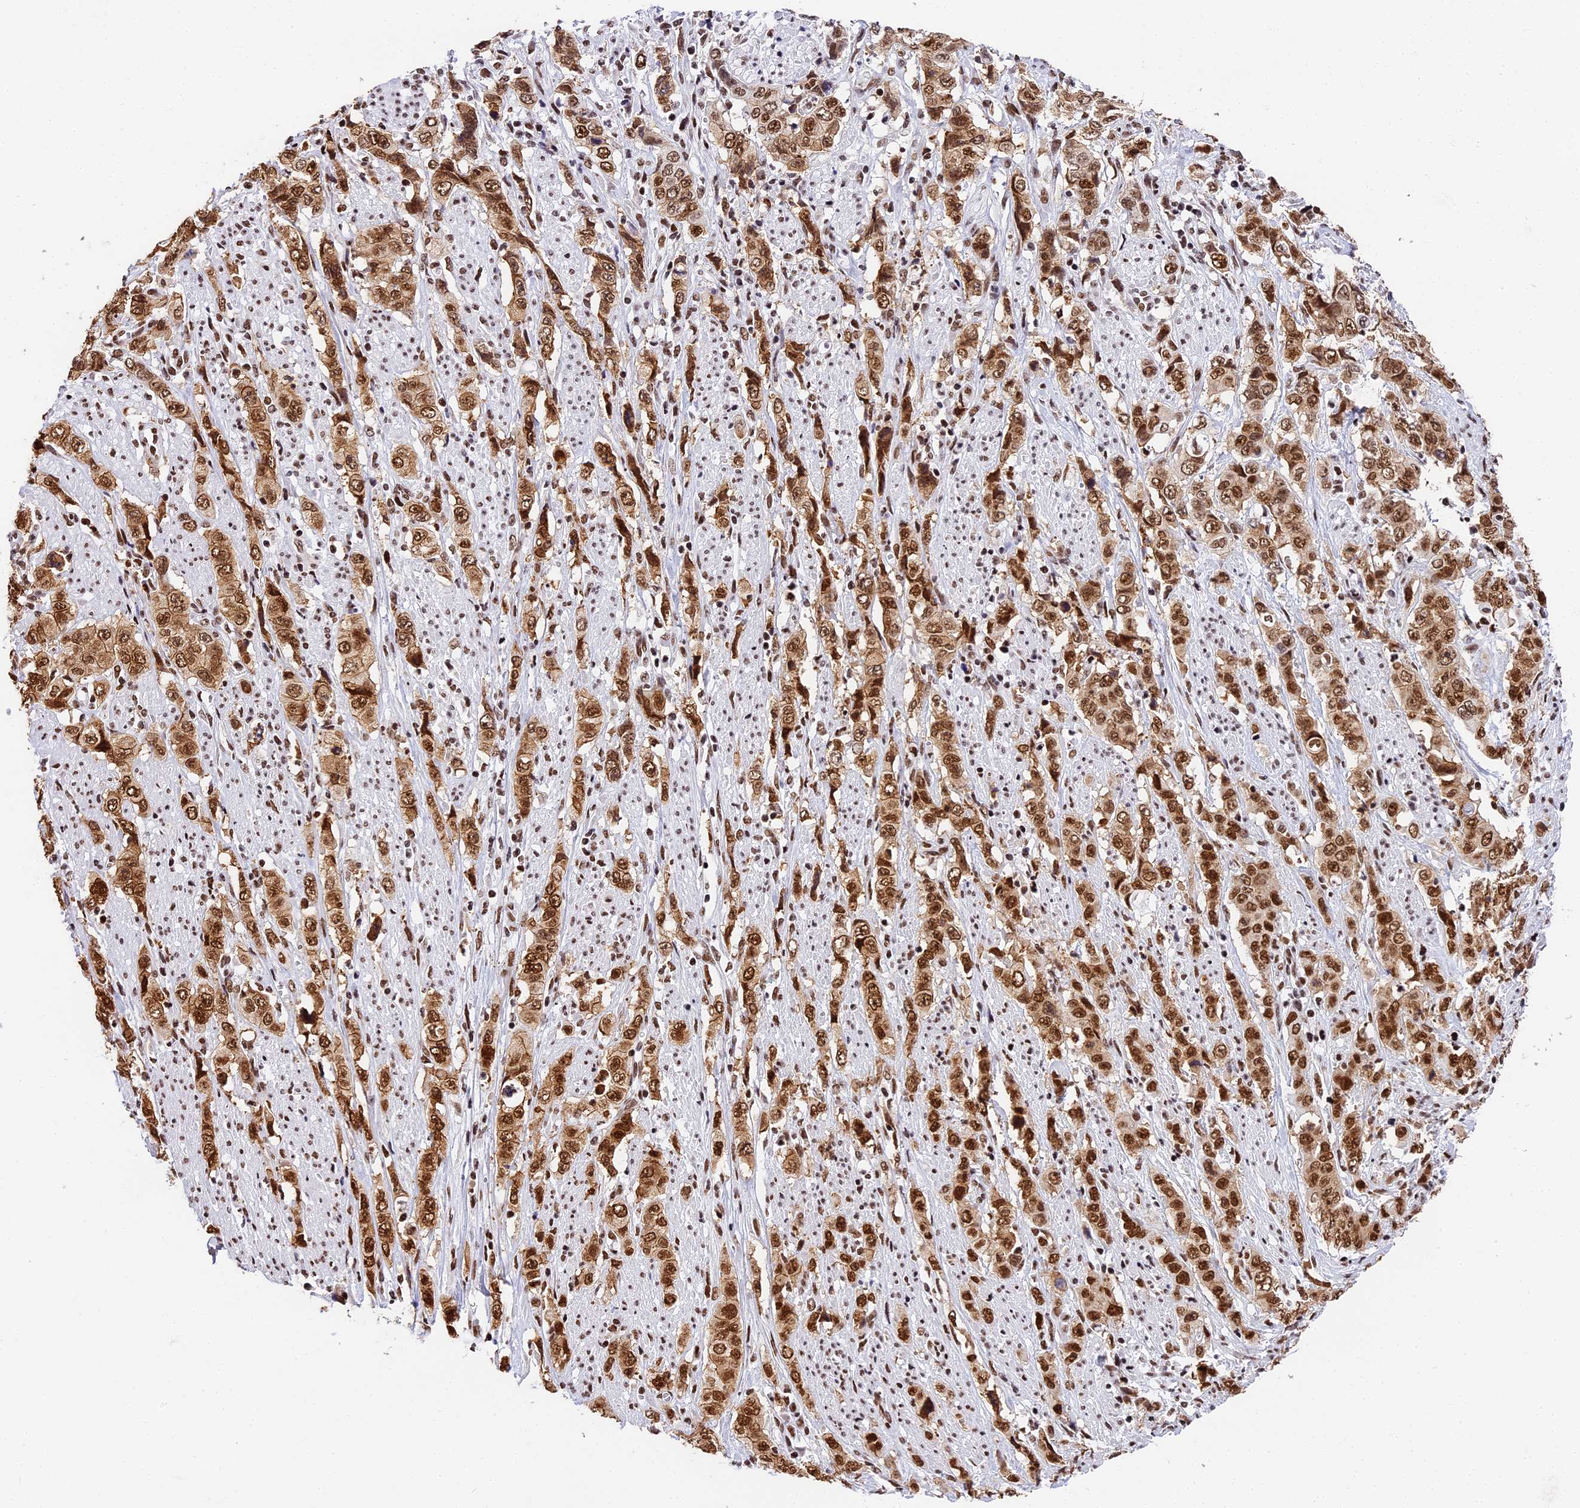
{"staining": {"intensity": "strong", "quantity": ">75%", "location": "cytoplasmic/membranous,nuclear"}, "tissue": "stomach cancer", "cell_type": "Tumor cells", "image_type": "cancer", "snomed": [{"axis": "morphology", "description": "Adenocarcinoma, NOS"}, {"axis": "topography", "description": "Stomach, upper"}], "caption": "Strong cytoplasmic/membranous and nuclear expression for a protein is present in about >75% of tumor cells of stomach adenocarcinoma using IHC.", "gene": "SBNO1", "patient": {"sex": "male", "age": 62}}